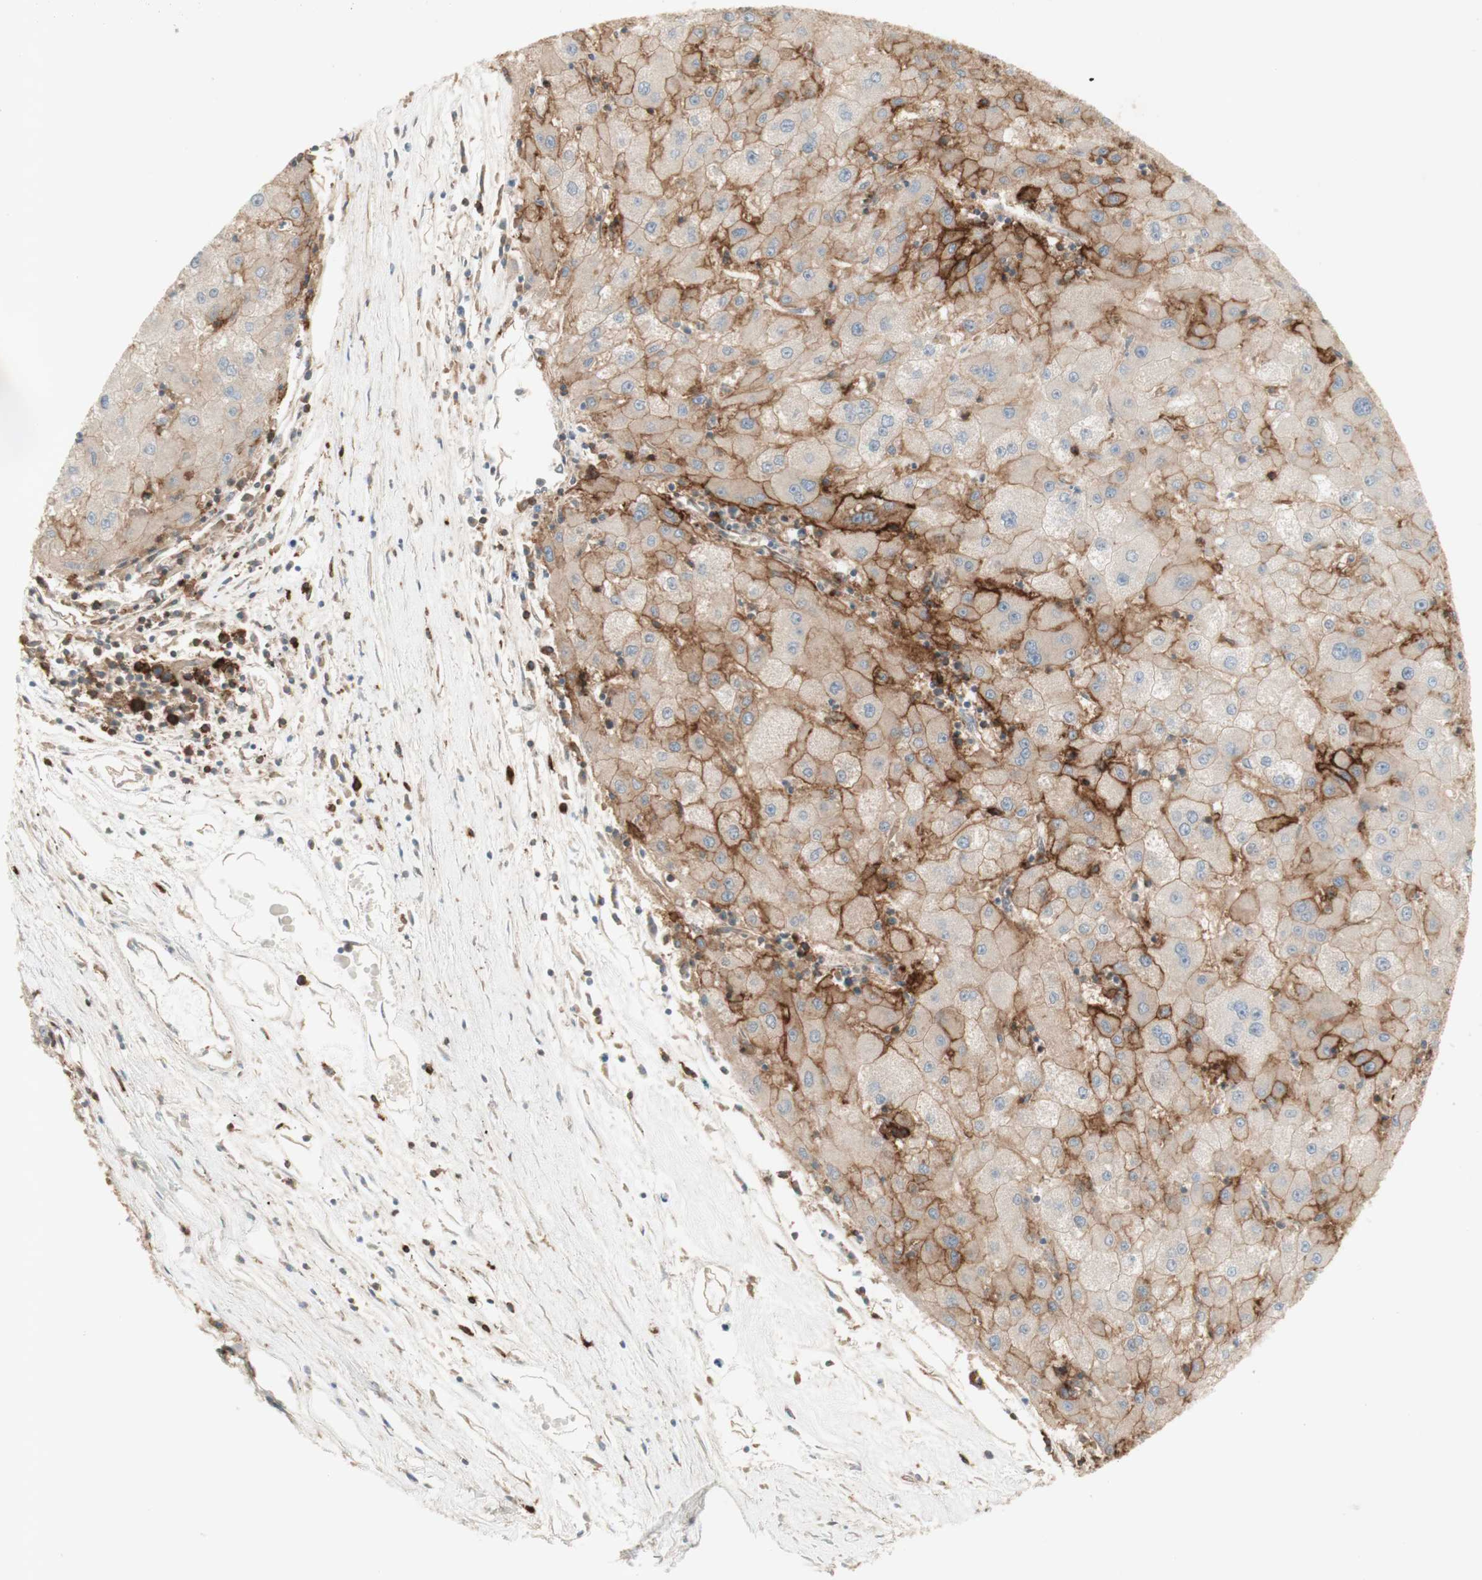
{"staining": {"intensity": "moderate", "quantity": ">75%", "location": "cytoplasmic/membranous"}, "tissue": "liver cancer", "cell_type": "Tumor cells", "image_type": "cancer", "snomed": [{"axis": "morphology", "description": "Carcinoma, Hepatocellular, NOS"}, {"axis": "topography", "description": "Liver"}], "caption": "Hepatocellular carcinoma (liver) was stained to show a protein in brown. There is medium levels of moderate cytoplasmic/membranous expression in approximately >75% of tumor cells. The protein is shown in brown color, while the nuclei are stained blue.", "gene": "PTGER4", "patient": {"sex": "male", "age": 72}}